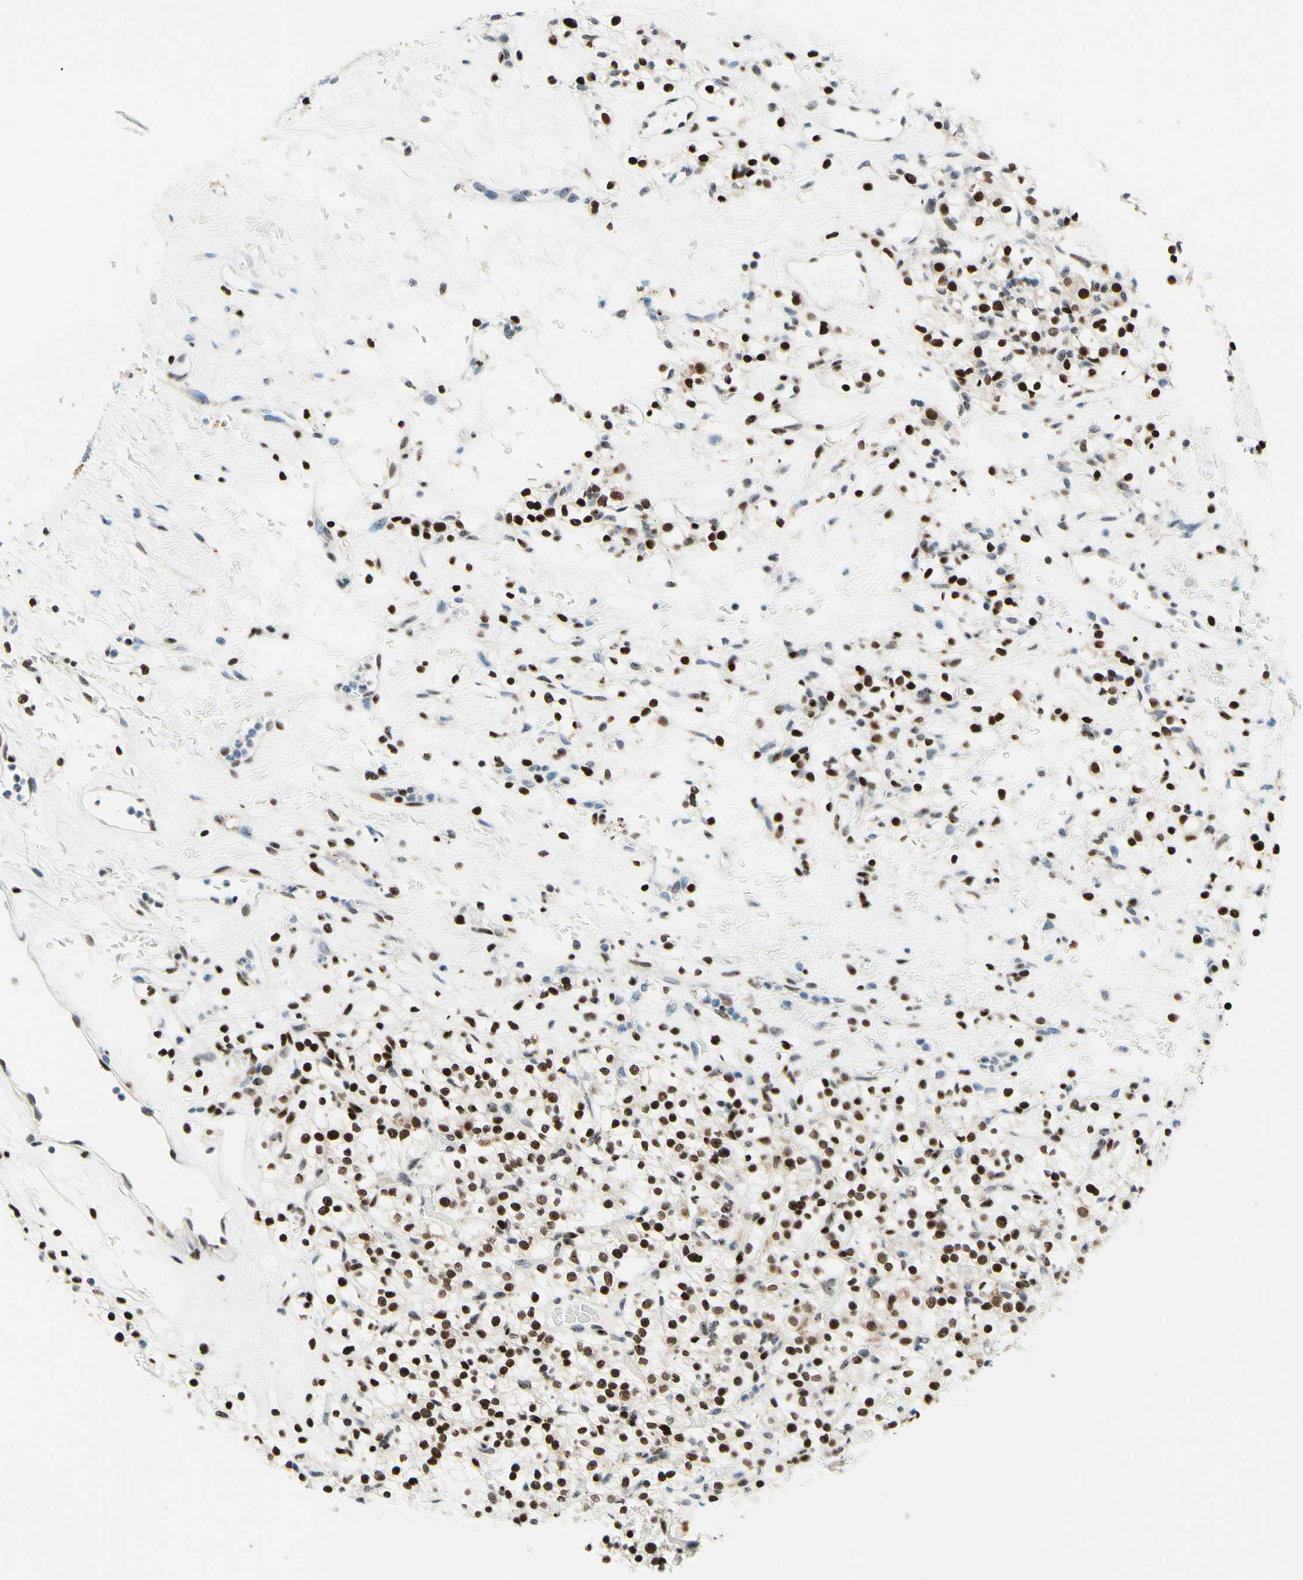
{"staining": {"intensity": "moderate", "quantity": ">75%", "location": "nuclear"}, "tissue": "renal cancer", "cell_type": "Tumor cells", "image_type": "cancer", "snomed": [{"axis": "morphology", "description": "Normal tissue, NOS"}, {"axis": "morphology", "description": "Adenocarcinoma, NOS"}, {"axis": "topography", "description": "Kidney"}], "caption": "There is medium levels of moderate nuclear expression in tumor cells of renal adenocarcinoma, as demonstrated by immunohistochemical staining (brown color).", "gene": "CBX7", "patient": {"sex": "female", "age": 72}}